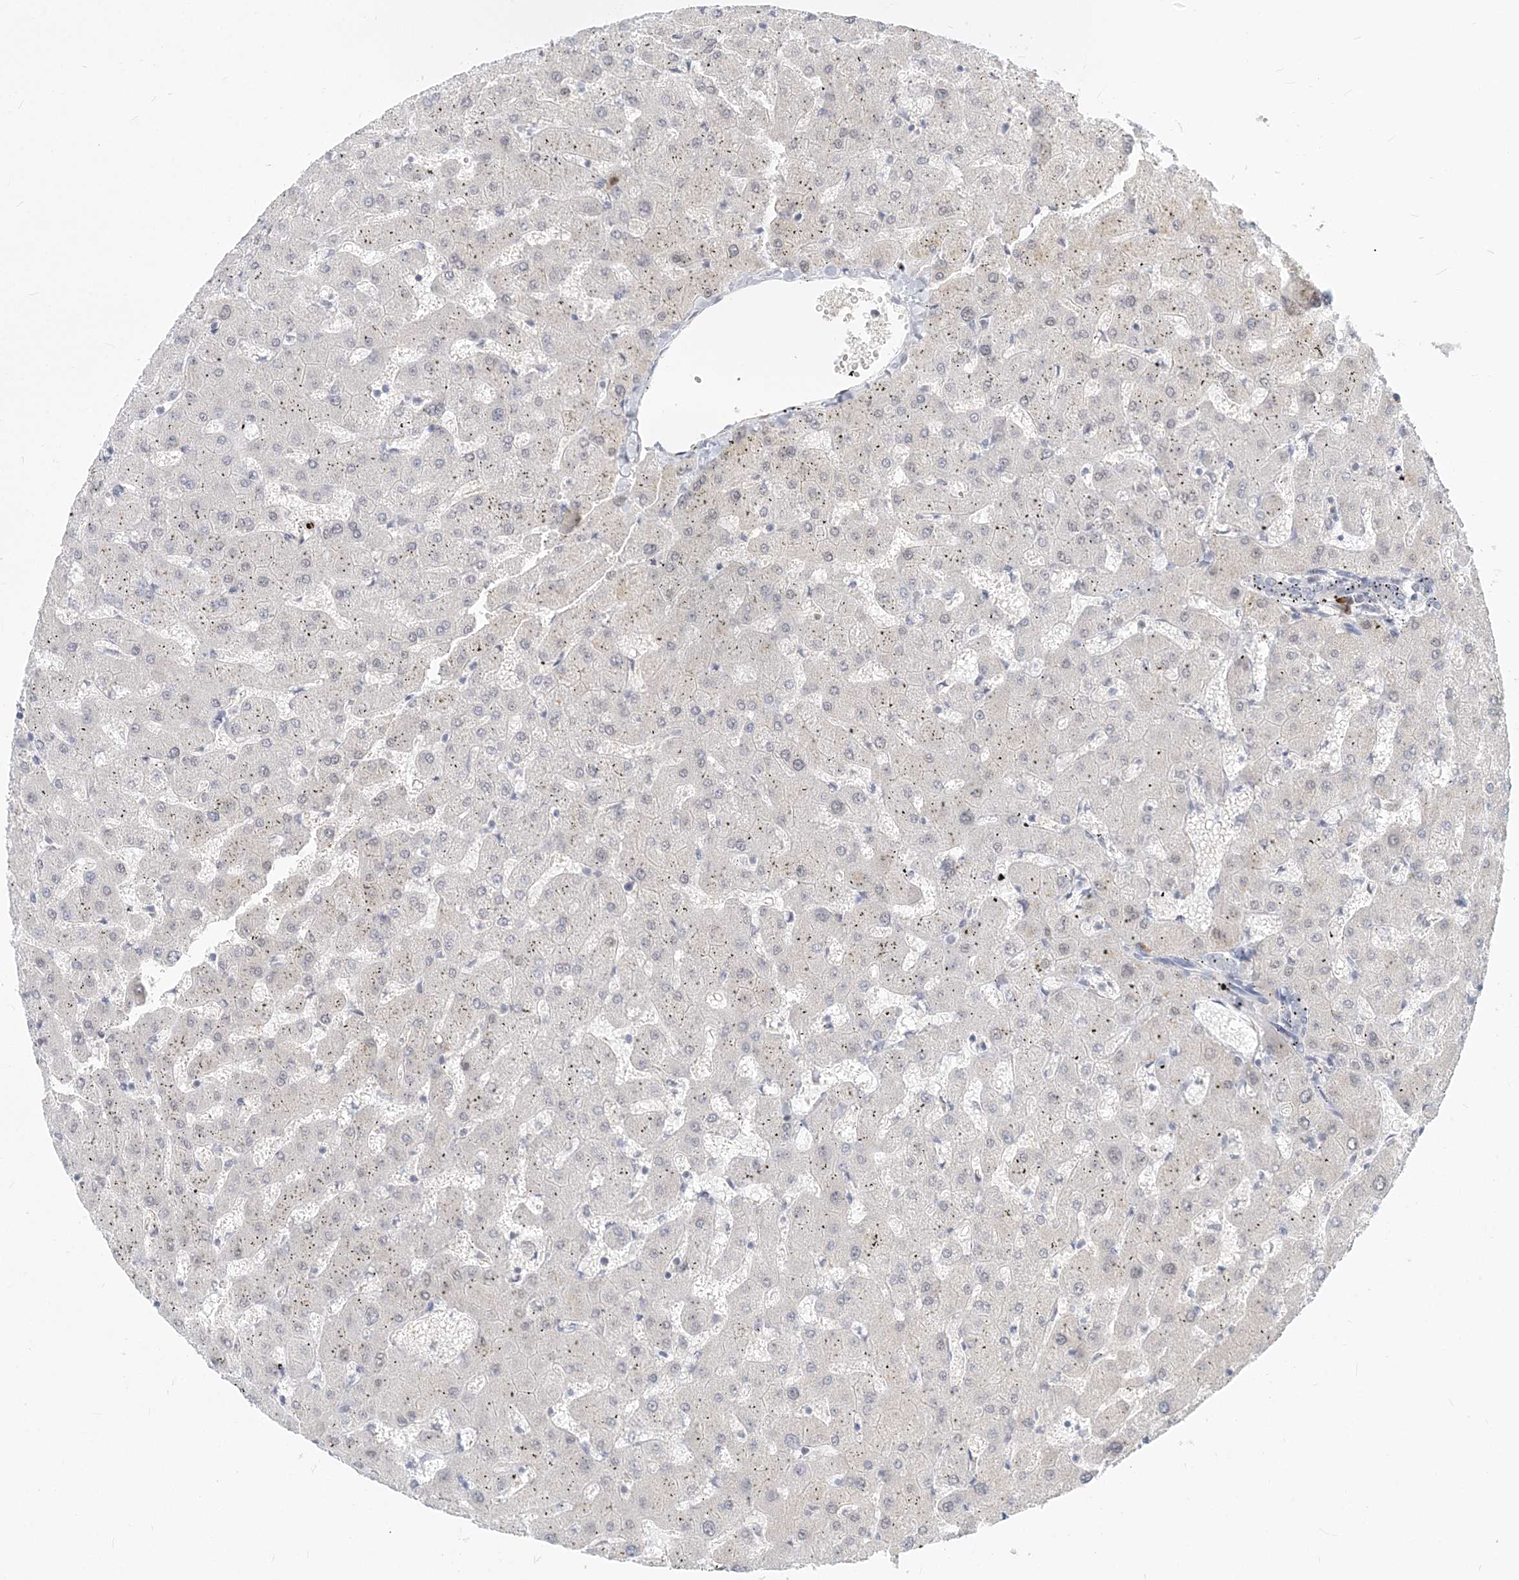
{"staining": {"intensity": "negative", "quantity": "none", "location": "none"}, "tissue": "liver", "cell_type": "Cholangiocytes", "image_type": "normal", "snomed": [{"axis": "morphology", "description": "Normal tissue, NOS"}, {"axis": "topography", "description": "Liver"}], "caption": "An image of human liver is negative for staining in cholangiocytes. (DAB IHC visualized using brightfield microscopy, high magnification).", "gene": "GMPPA", "patient": {"sex": "female", "age": 63}}